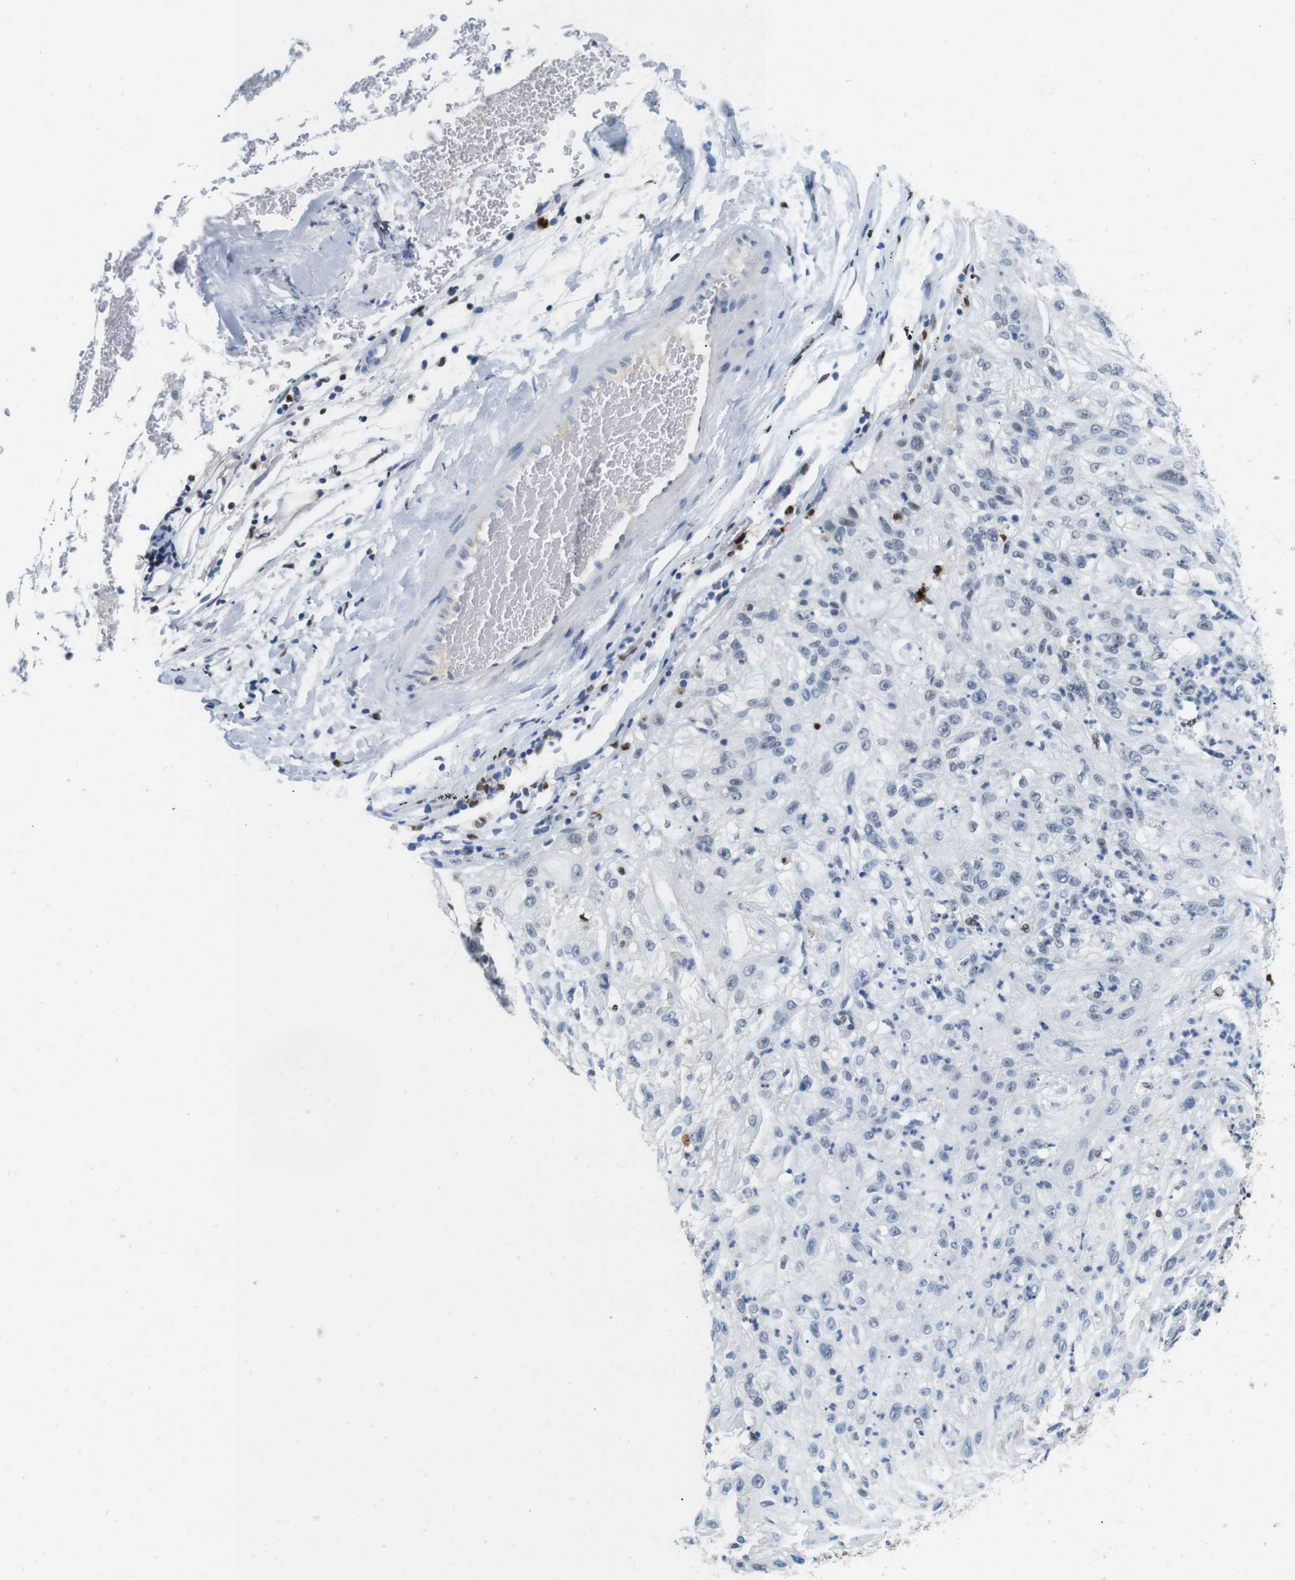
{"staining": {"intensity": "negative", "quantity": "none", "location": "none"}, "tissue": "lung cancer", "cell_type": "Tumor cells", "image_type": "cancer", "snomed": [{"axis": "morphology", "description": "Inflammation, NOS"}, {"axis": "morphology", "description": "Squamous cell carcinoma, NOS"}, {"axis": "topography", "description": "Lymph node"}, {"axis": "topography", "description": "Soft tissue"}, {"axis": "topography", "description": "Lung"}], "caption": "The photomicrograph demonstrates no staining of tumor cells in squamous cell carcinoma (lung).", "gene": "IRF8", "patient": {"sex": "male", "age": 66}}